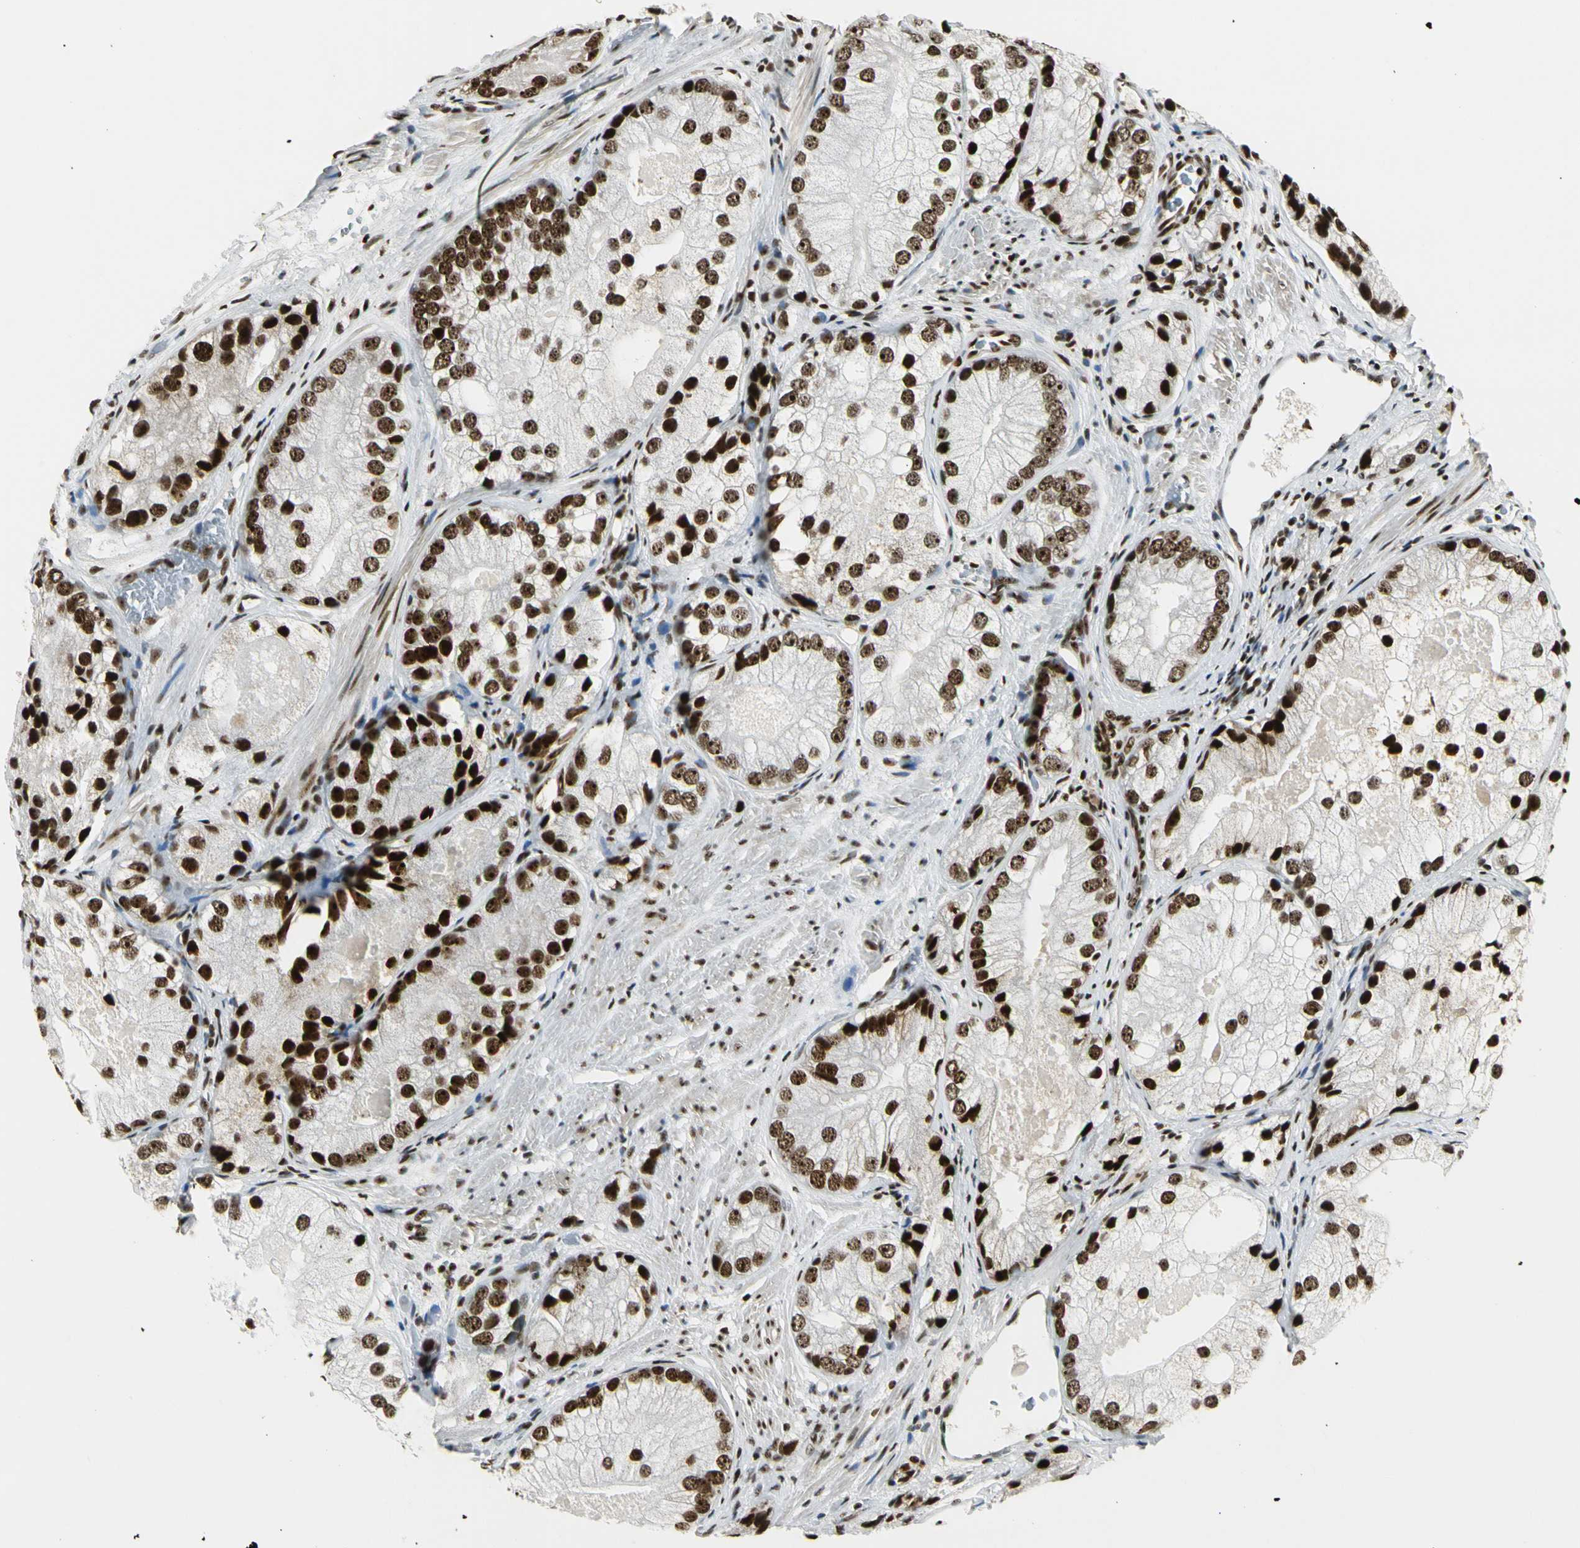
{"staining": {"intensity": "strong", "quantity": ">75%", "location": "nuclear"}, "tissue": "prostate cancer", "cell_type": "Tumor cells", "image_type": "cancer", "snomed": [{"axis": "morphology", "description": "Adenocarcinoma, Low grade"}, {"axis": "topography", "description": "Prostate"}], "caption": "Immunohistochemical staining of prostate adenocarcinoma (low-grade) demonstrates high levels of strong nuclear protein expression in about >75% of tumor cells. Using DAB (3,3'-diaminobenzidine) (brown) and hematoxylin (blue) stains, captured at high magnification using brightfield microscopy.", "gene": "UBTF", "patient": {"sex": "male", "age": 69}}